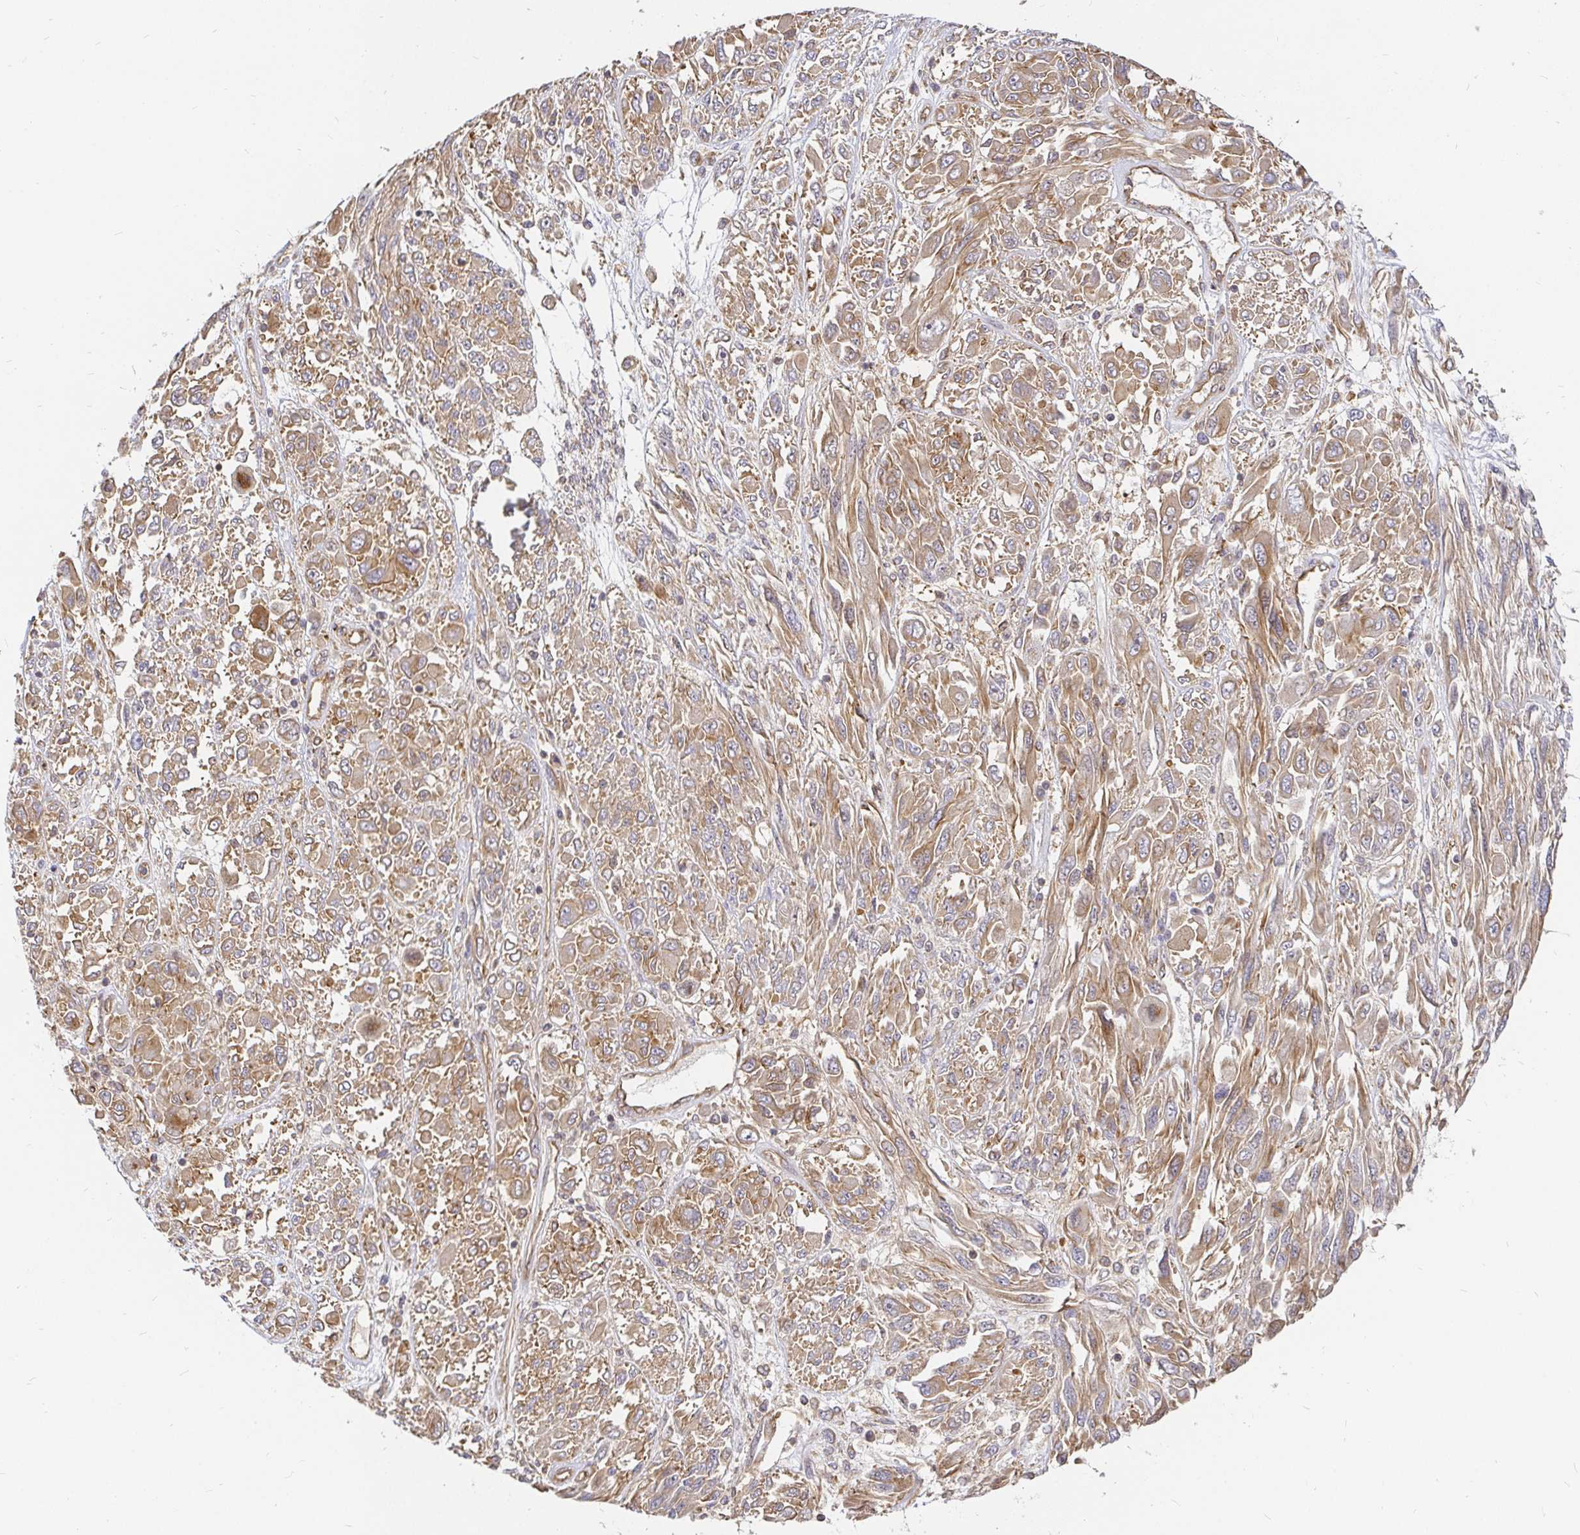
{"staining": {"intensity": "moderate", "quantity": ">75%", "location": "cytoplasmic/membranous"}, "tissue": "melanoma", "cell_type": "Tumor cells", "image_type": "cancer", "snomed": [{"axis": "morphology", "description": "Malignant melanoma, NOS"}, {"axis": "topography", "description": "Skin"}], "caption": "Malignant melanoma tissue displays moderate cytoplasmic/membranous staining in about >75% of tumor cells, visualized by immunohistochemistry.", "gene": "KIF5B", "patient": {"sex": "female", "age": 91}}